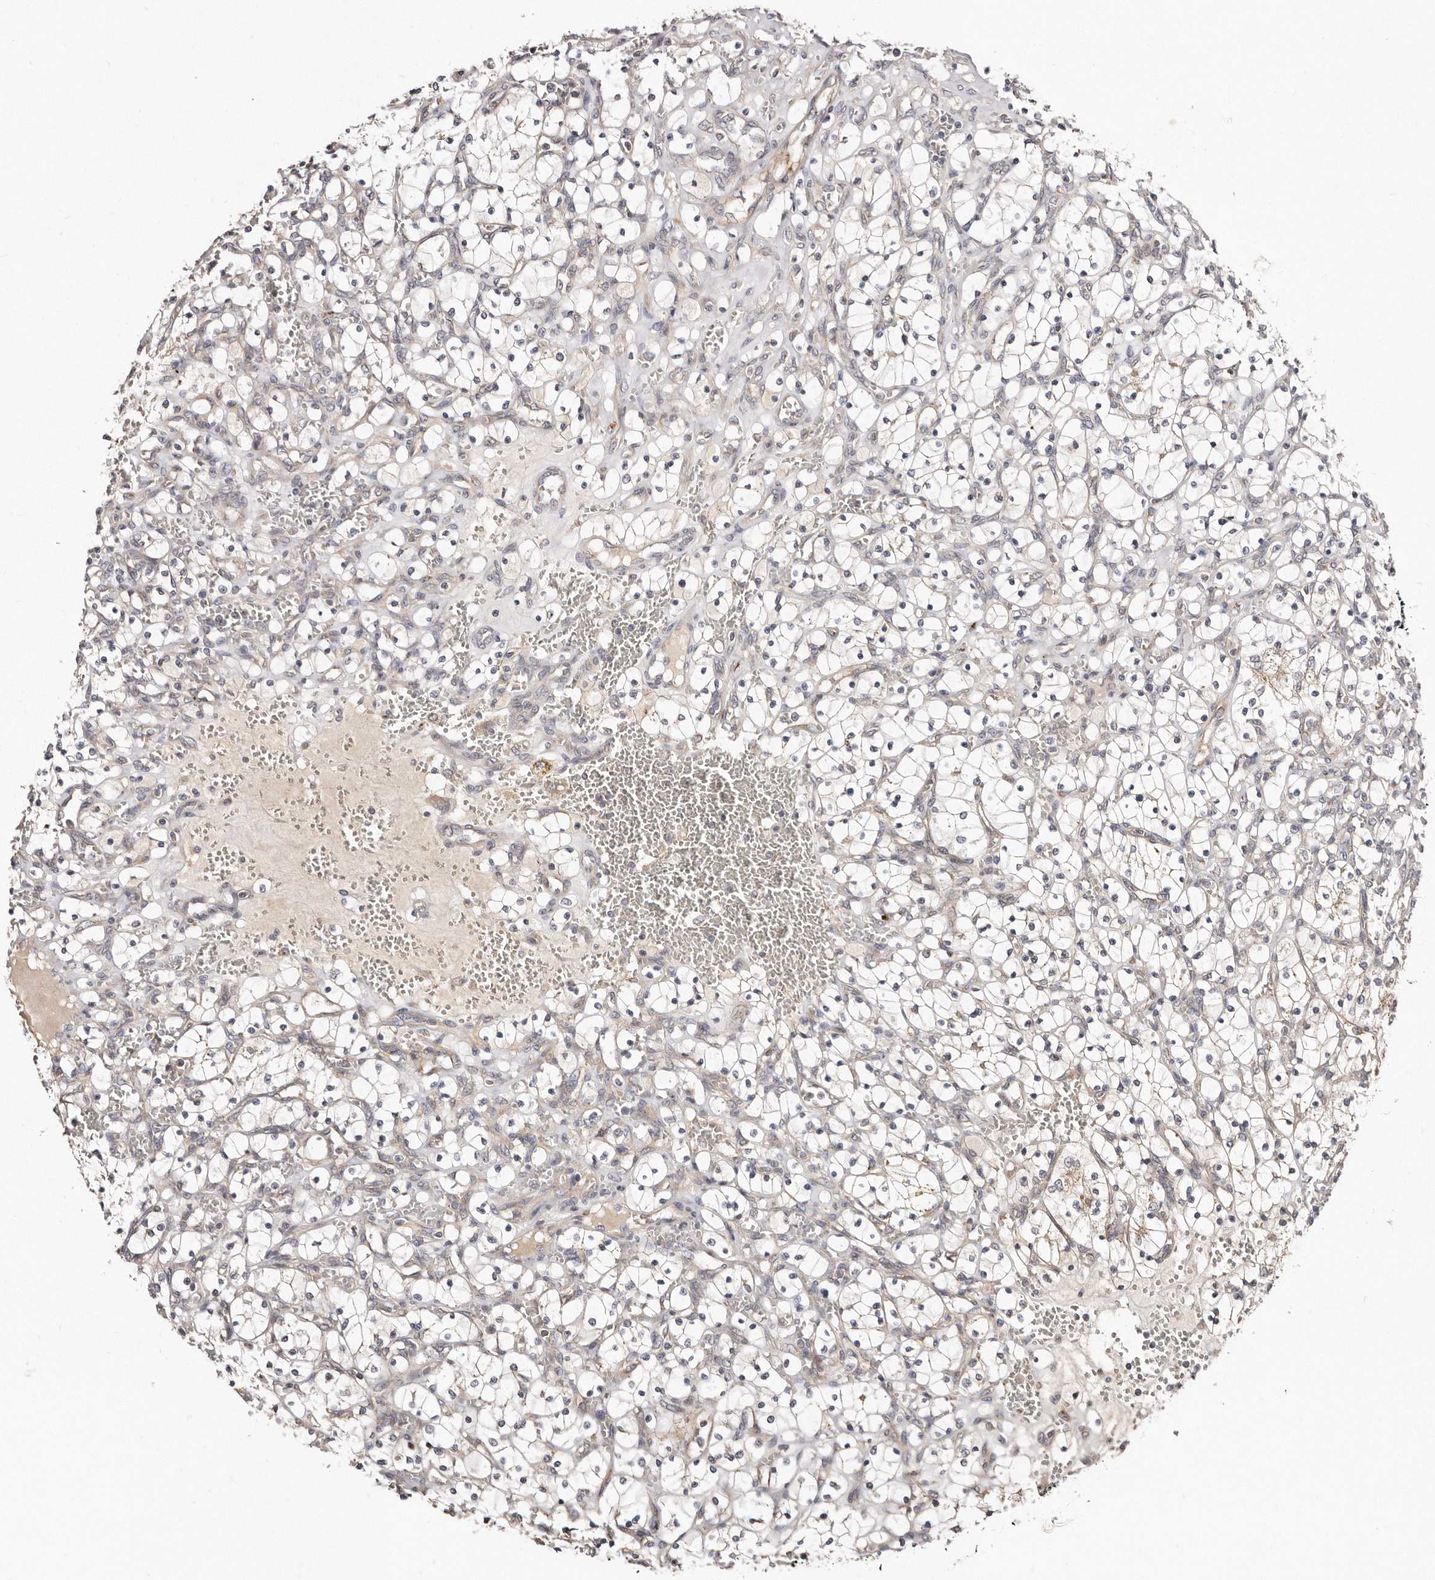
{"staining": {"intensity": "weak", "quantity": "<25%", "location": "cytoplasmic/membranous"}, "tissue": "renal cancer", "cell_type": "Tumor cells", "image_type": "cancer", "snomed": [{"axis": "morphology", "description": "Adenocarcinoma, NOS"}, {"axis": "topography", "description": "Kidney"}], "caption": "Micrograph shows no significant protein positivity in tumor cells of renal cancer (adenocarcinoma).", "gene": "DACT2", "patient": {"sex": "female", "age": 69}}